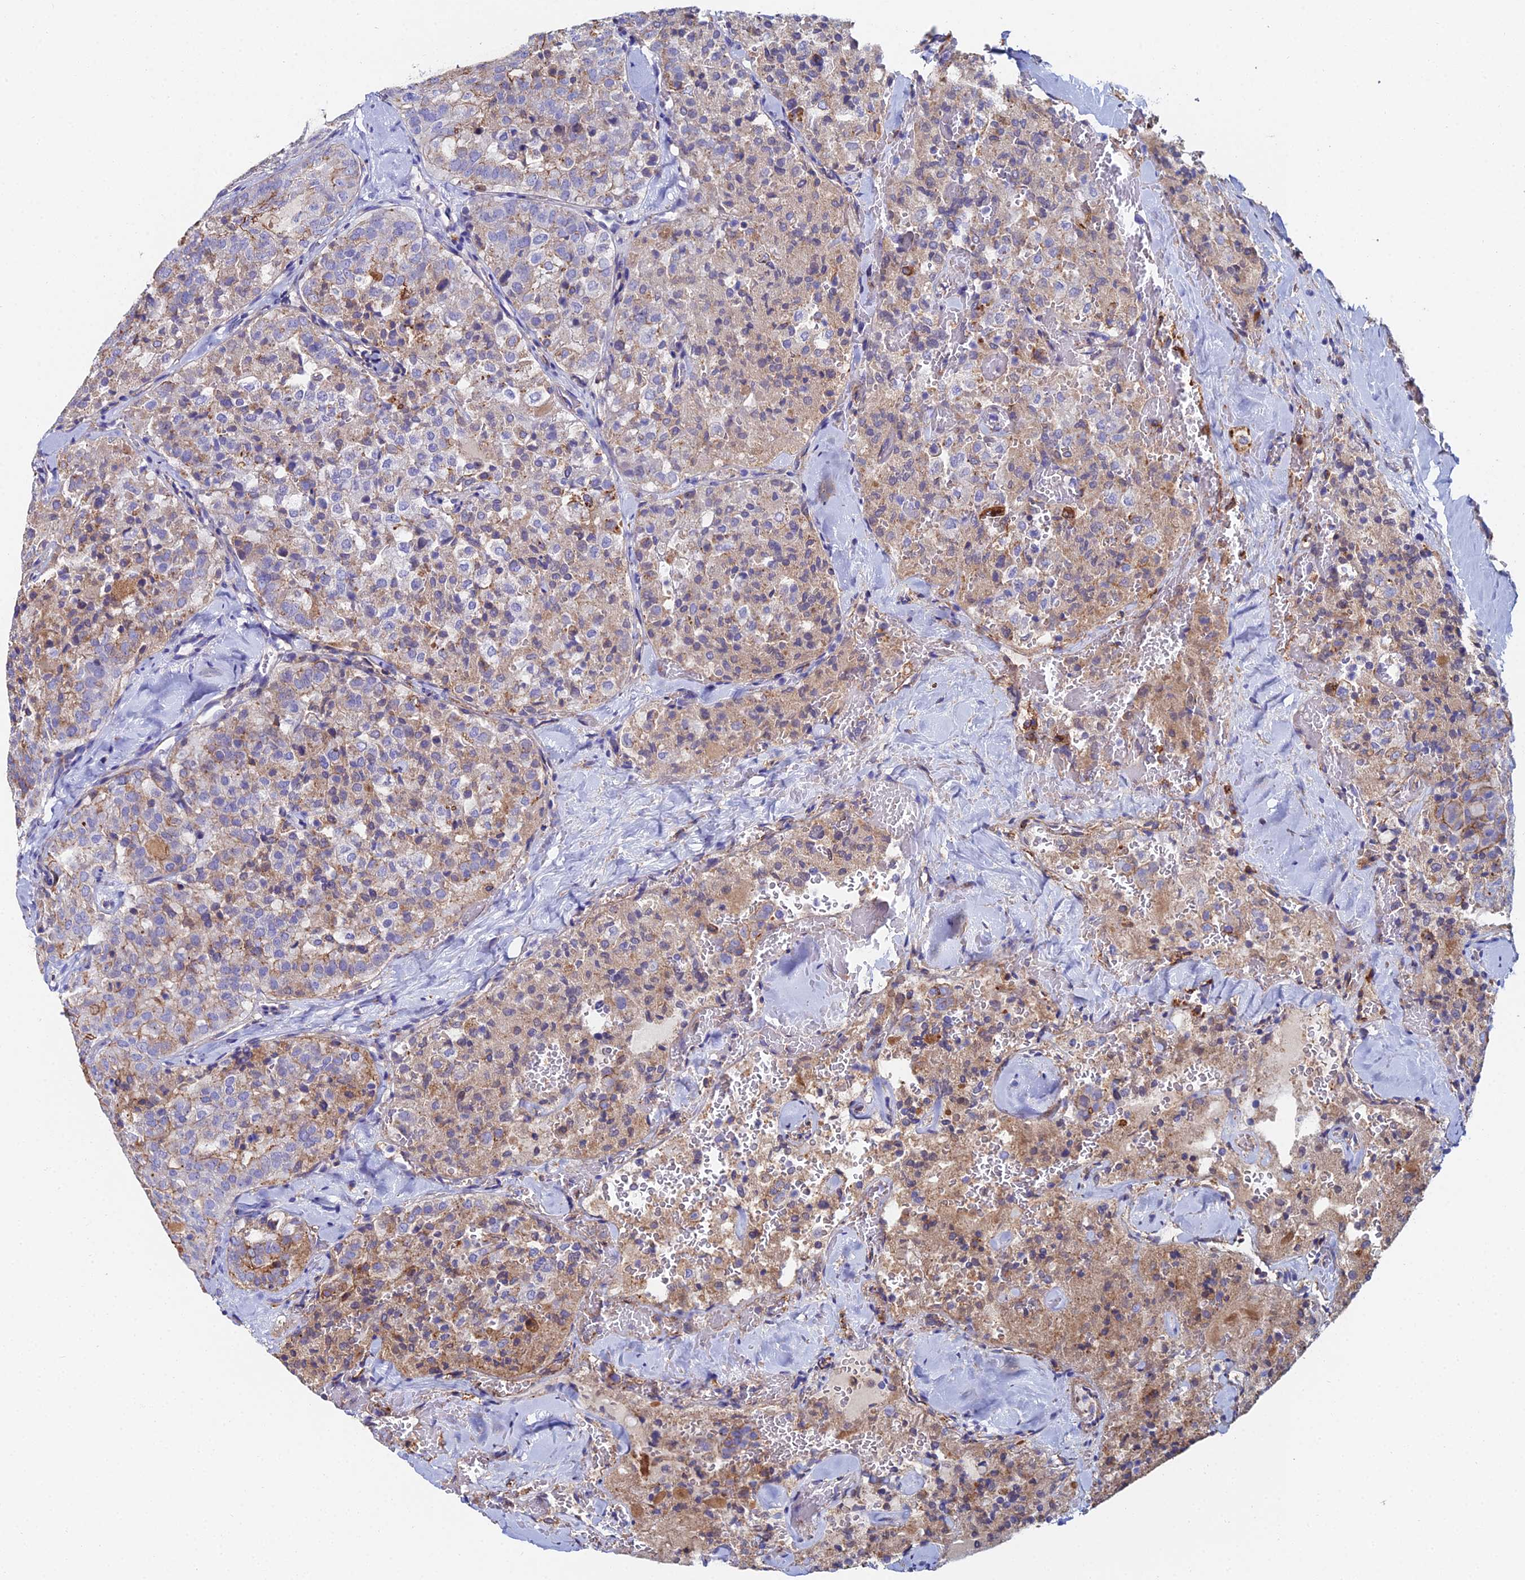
{"staining": {"intensity": "moderate", "quantity": "<25%", "location": "cytoplasmic/membranous"}, "tissue": "thyroid cancer", "cell_type": "Tumor cells", "image_type": "cancer", "snomed": [{"axis": "morphology", "description": "Follicular adenoma carcinoma, NOS"}, {"axis": "topography", "description": "Thyroid gland"}], "caption": "Moderate cytoplasmic/membranous expression for a protein is identified in approximately <25% of tumor cells of thyroid cancer using immunohistochemistry.", "gene": "C6", "patient": {"sex": "male", "age": 75}}